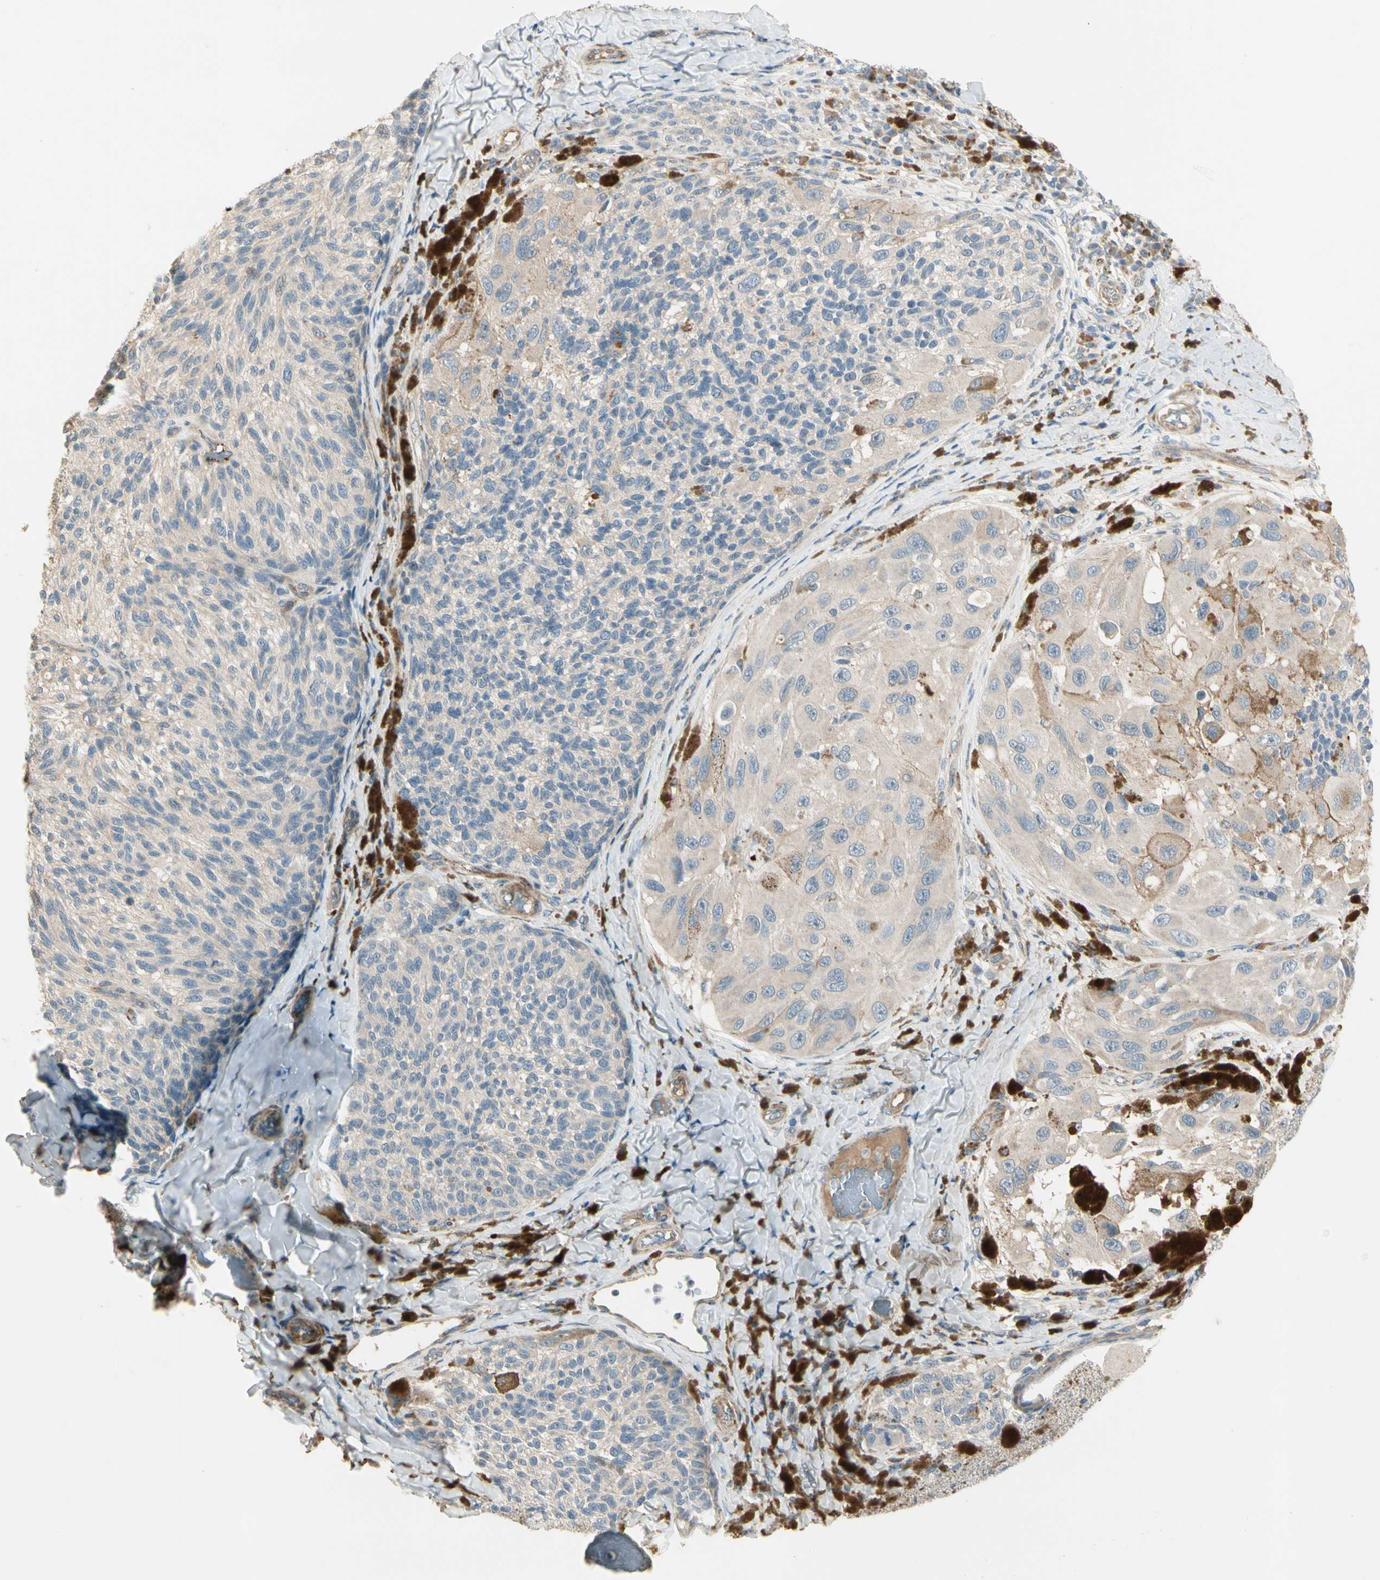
{"staining": {"intensity": "weak", "quantity": "25%-75%", "location": "cytoplasmic/membranous"}, "tissue": "melanoma", "cell_type": "Tumor cells", "image_type": "cancer", "snomed": [{"axis": "morphology", "description": "Malignant melanoma, NOS"}, {"axis": "topography", "description": "Skin"}], "caption": "Human melanoma stained for a protein (brown) demonstrates weak cytoplasmic/membranous positive positivity in about 25%-75% of tumor cells.", "gene": "ADGRA3", "patient": {"sex": "female", "age": 73}}